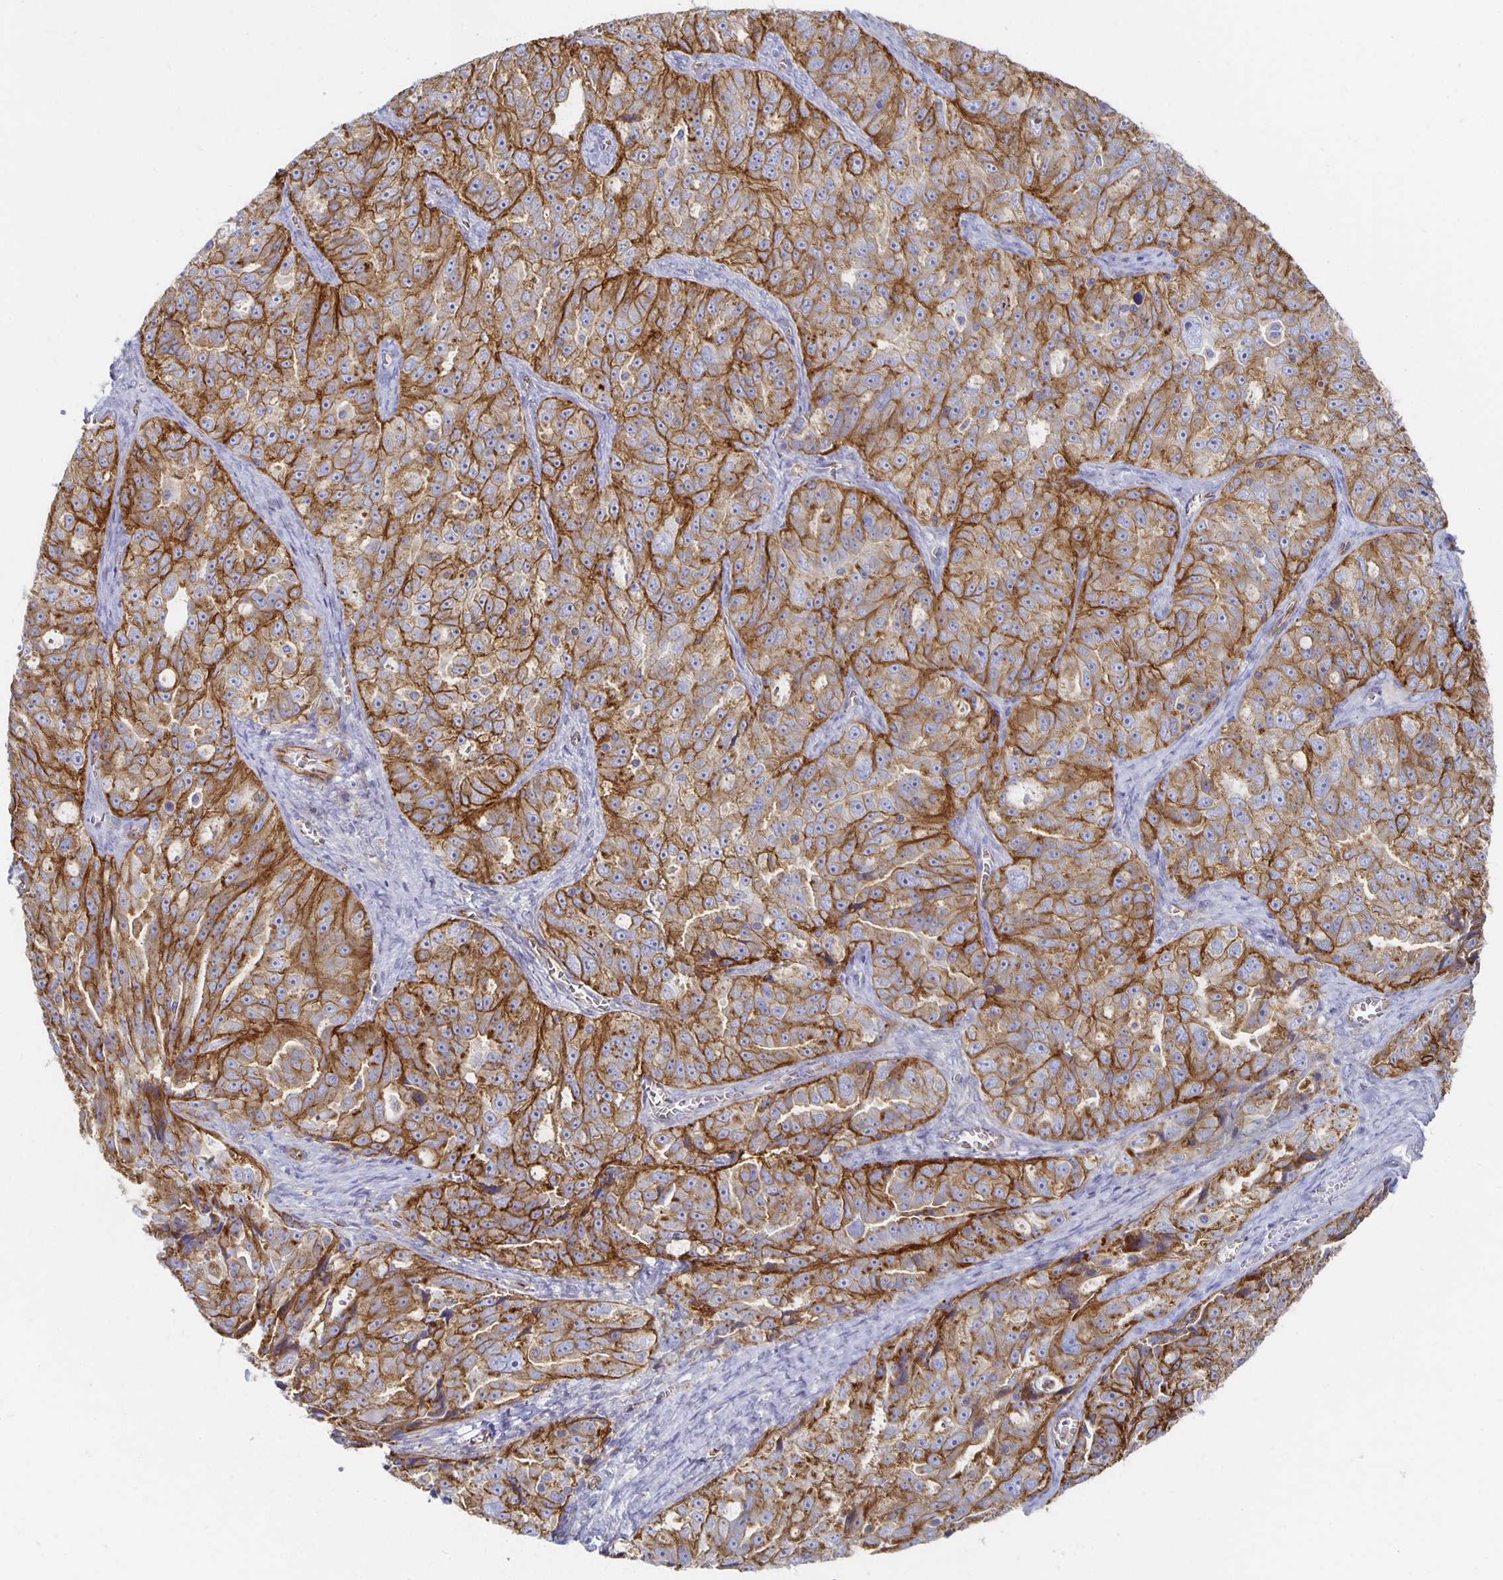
{"staining": {"intensity": "strong", "quantity": ">75%", "location": "cytoplasmic/membranous"}, "tissue": "ovarian cancer", "cell_type": "Tumor cells", "image_type": "cancer", "snomed": [{"axis": "morphology", "description": "Cystadenocarcinoma, serous, NOS"}, {"axis": "topography", "description": "Ovary"}], "caption": "Protein expression analysis of human serous cystadenocarcinoma (ovarian) reveals strong cytoplasmic/membranous expression in approximately >75% of tumor cells. (IHC, brightfield microscopy, high magnification).", "gene": "TAAR1", "patient": {"sex": "female", "age": 51}}